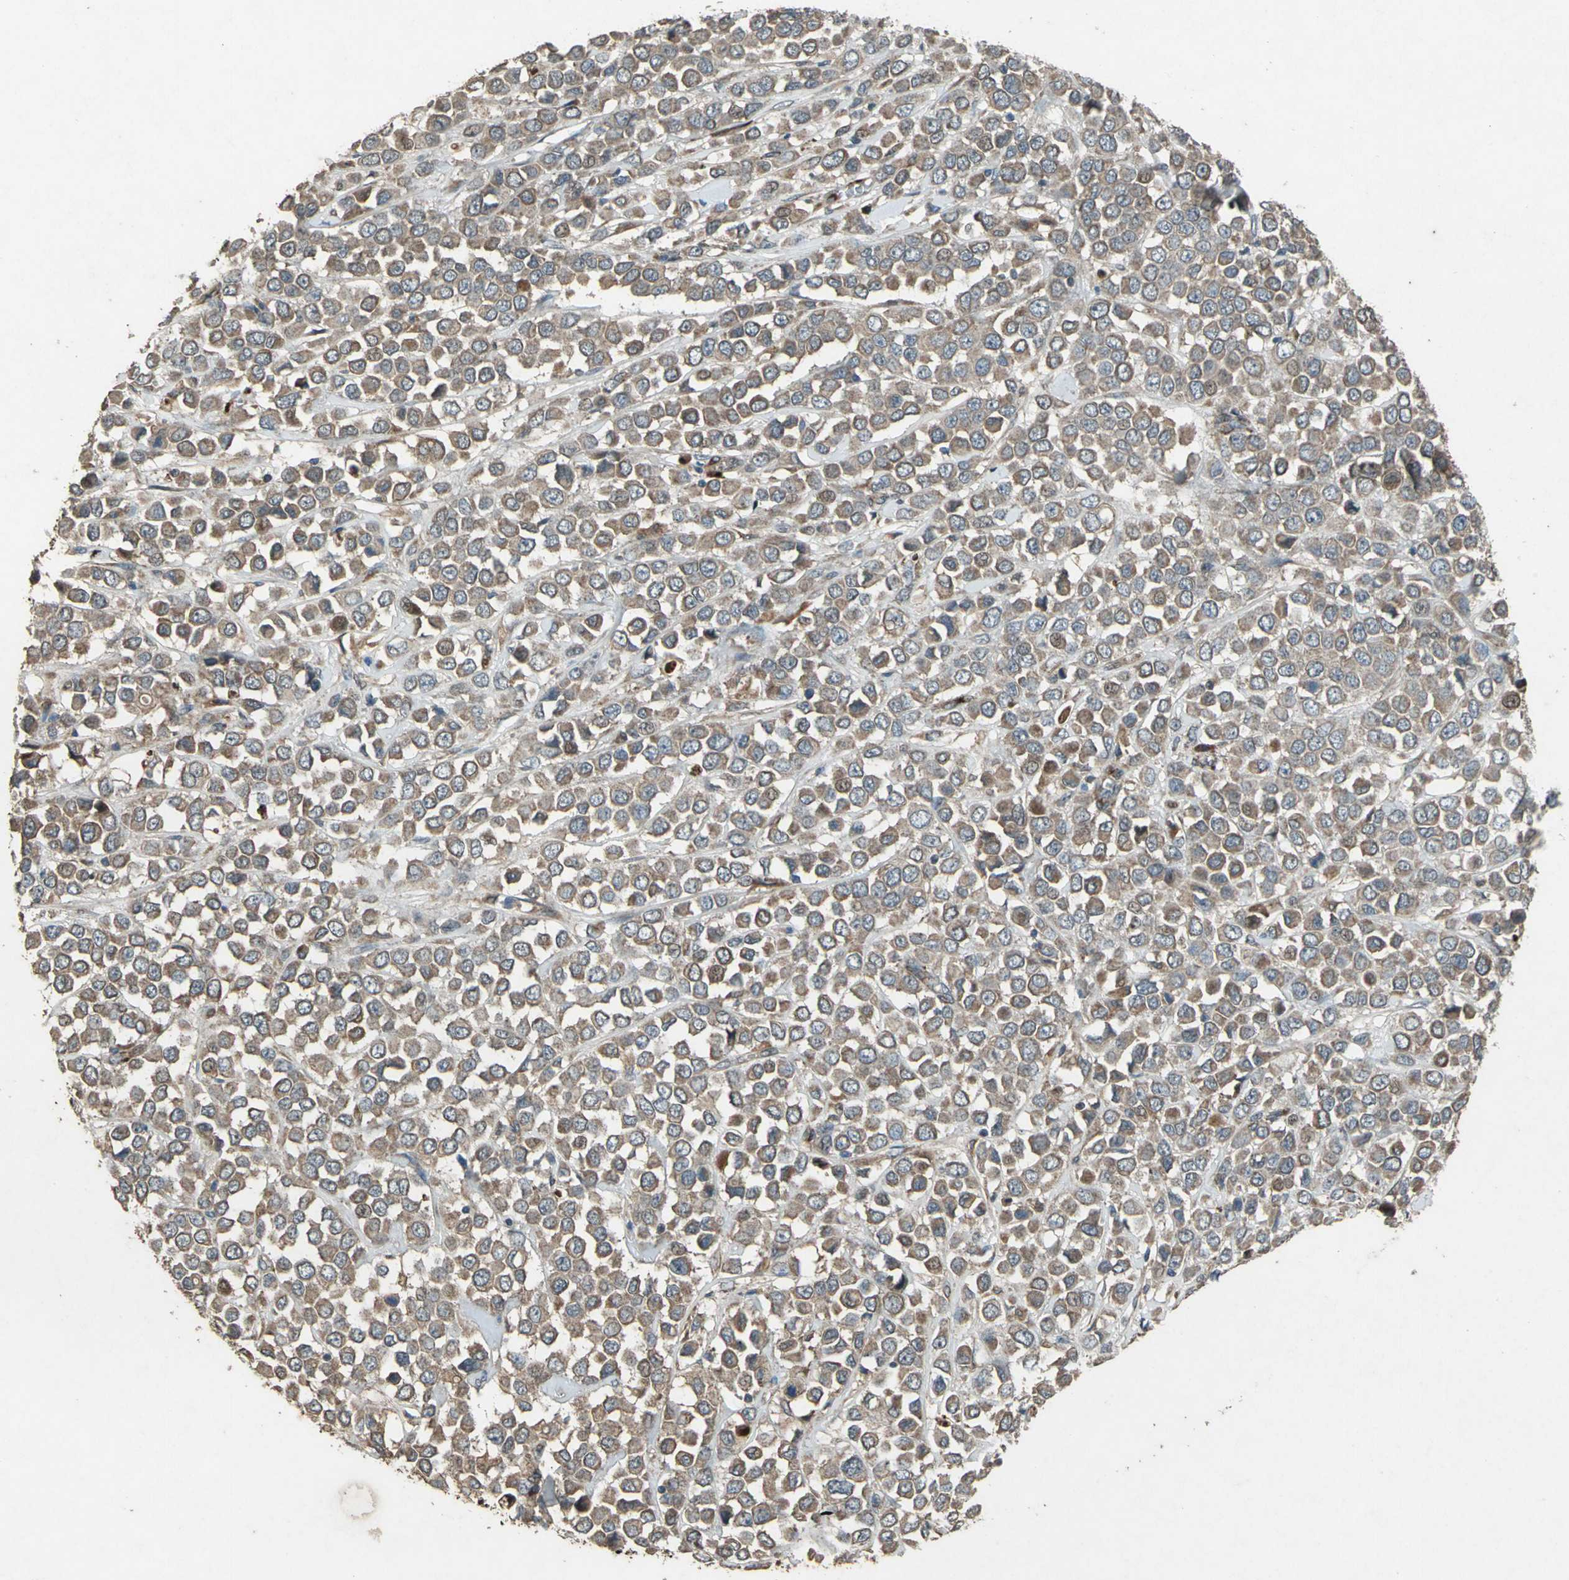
{"staining": {"intensity": "moderate", "quantity": ">75%", "location": "cytoplasmic/membranous"}, "tissue": "breast cancer", "cell_type": "Tumor cells", "image_type": "cancer", "snomed": [{"axis": "morphology", "description": "Duct carcinoma"}, {"axis": "topography", "description": "Breast"}], "caption": "Moderate cytoplasmic/membranous positivity is appreciated in about >75% of tumor cells in breast cancer. Immunohistochemistry stains the protein of interest in brown and the nuclei are stained blue.", "gene": "SEPTIN4", "patient": {"sex": "female", "age": 61}}